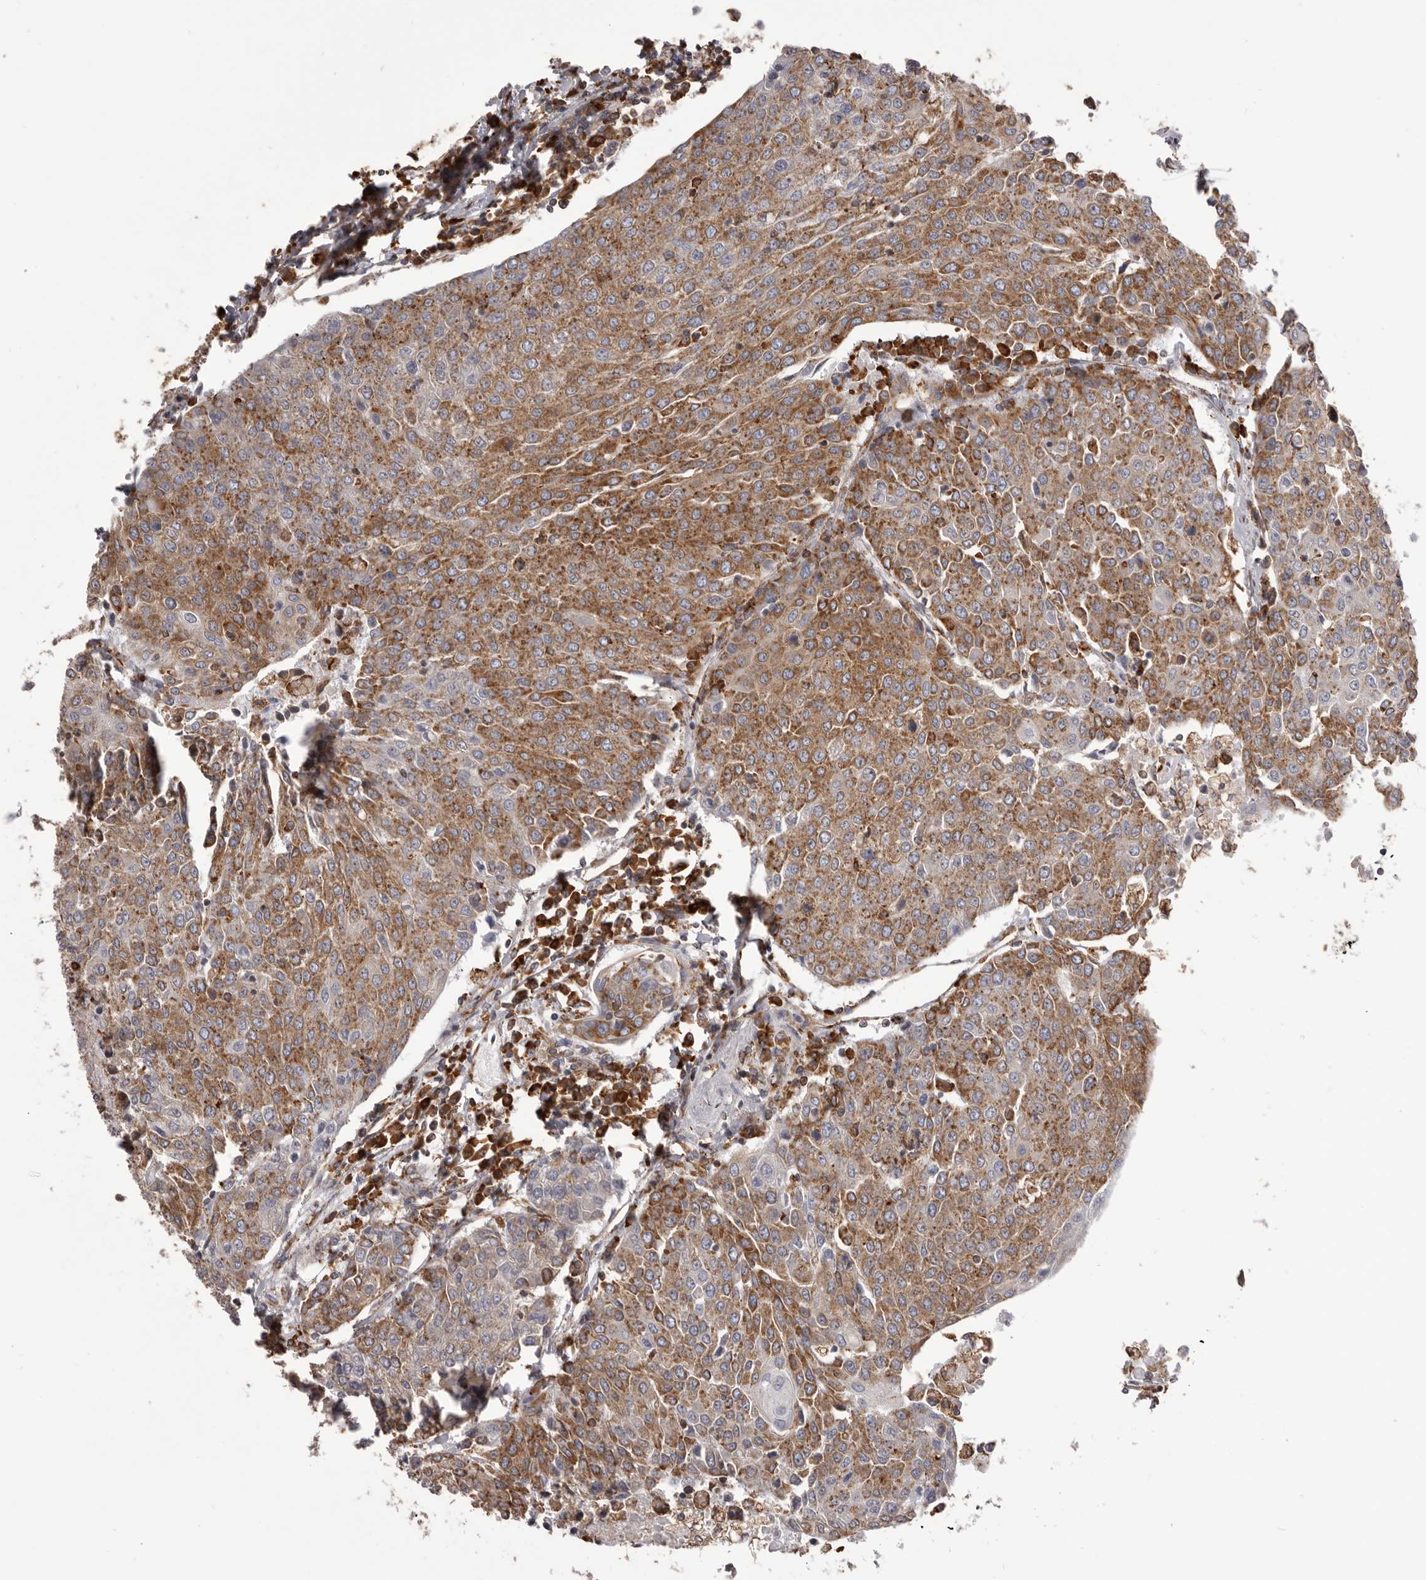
{"staining": {"intensity": "moderate", "quantity": ">75%", "location": "cytoplasmic/membranous"}, "tissue": "urothelial cancer", "cell_type": "Tumor cells", "image_type": "cancer", "snomed": [{"axis": "morphology", "description": "Urothelial carcinoma, High grade"}, {"axis": "topography", "description": "Urinary bladder"}], "caption": "The micrograph demonstrates staining of urothelial cancer, revealing moderate cytoplasmic/membranous protein positivity (brown color) within tumor cells. (DAB IHC, brown staining for protein, blue staining for nuclei).", "gene": "QRSL1", "patient": {"sex": "female", "age": 85}}